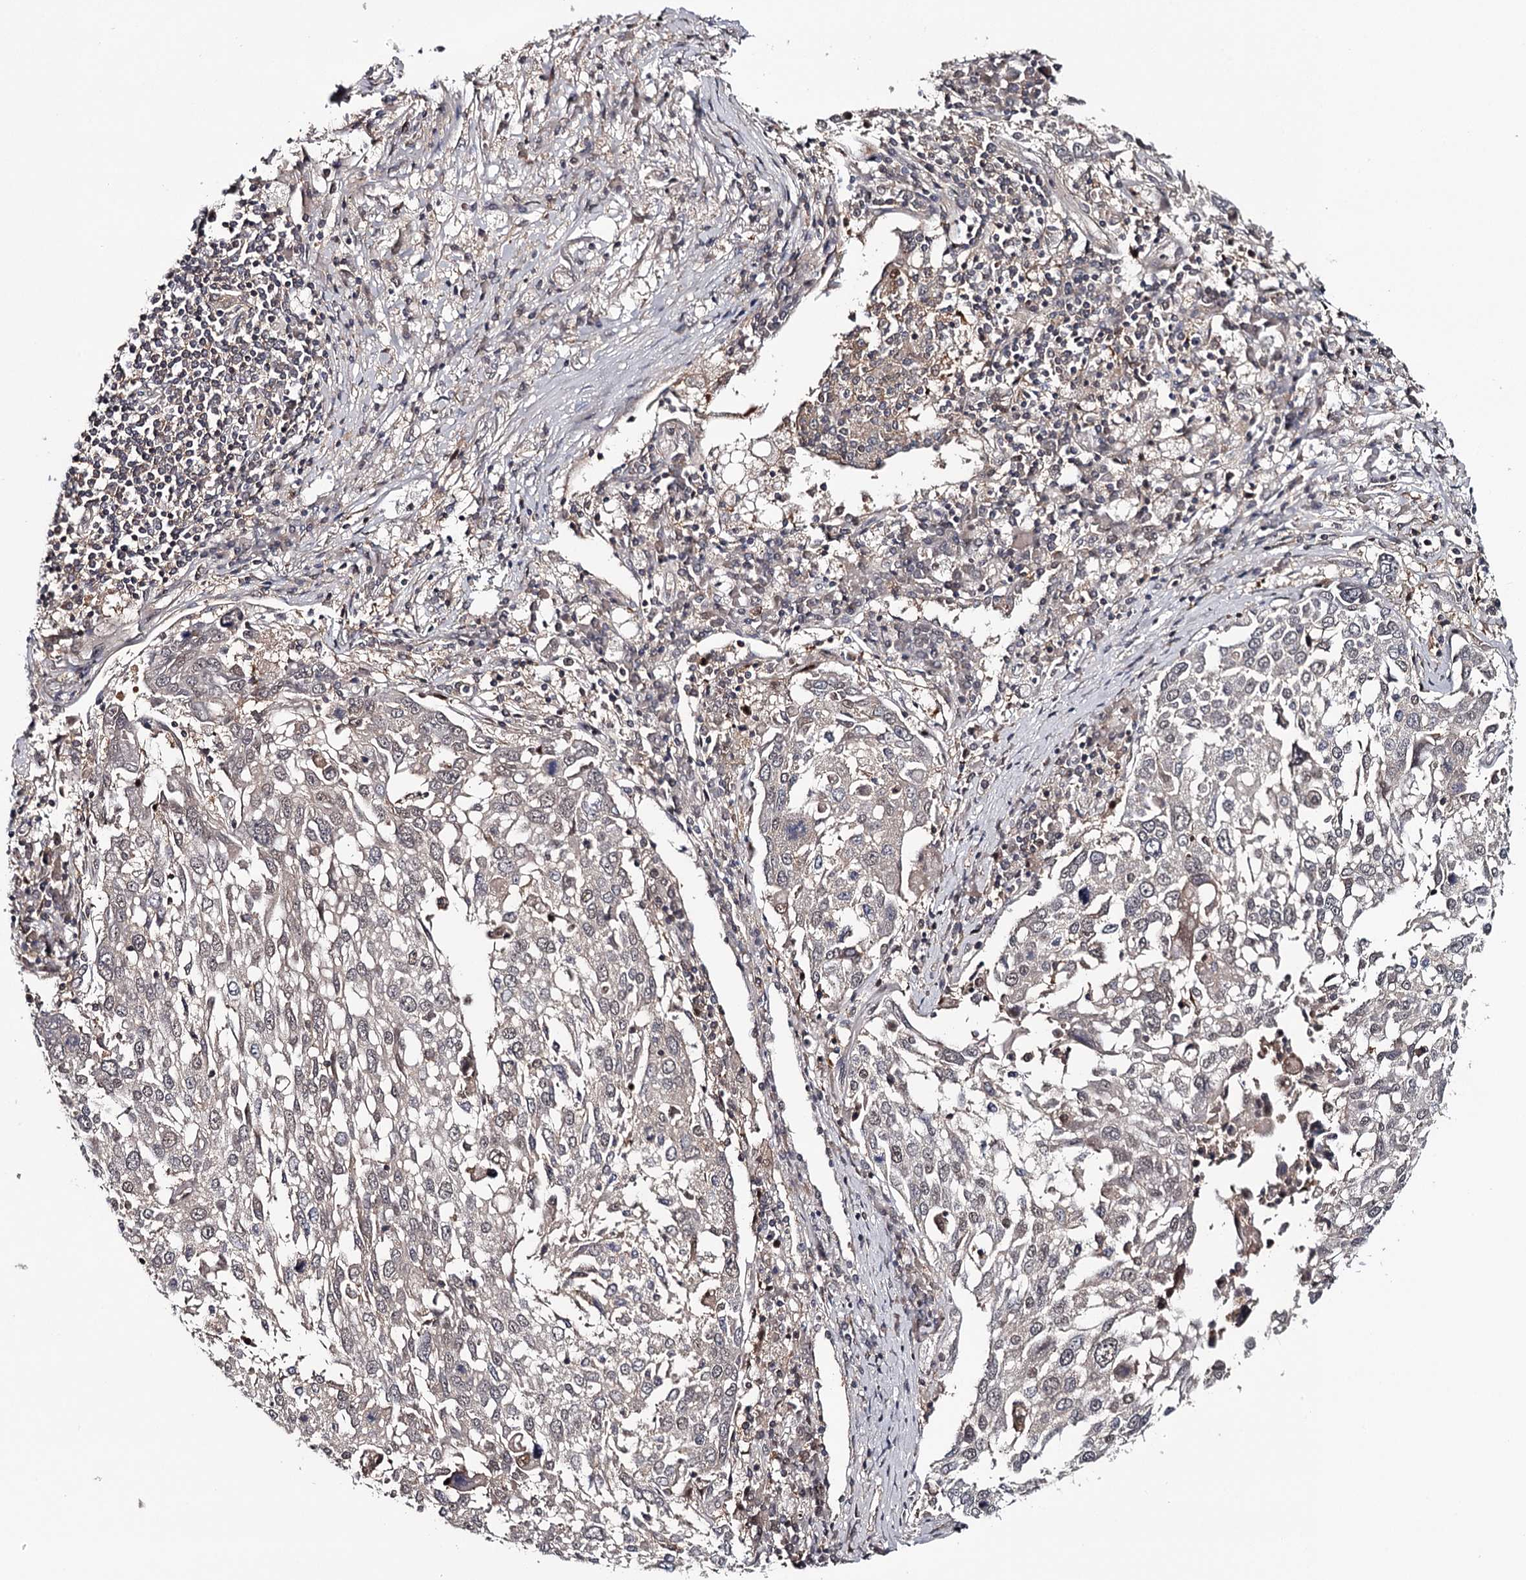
{"staining": {"intensity": "weak", "quantity": "25%-75%", "location": "cytoplasmic/membranous,nuclear"}, "tissue": "lung cancer", "cell_type": "Tumor cells", "image_type": "cancer", "snomed": [{"axis": "morphology", "description": "Squamous cell carcinoma, NOS"}, {"axis": "topography", "description": "Lung"}], "caption": "Immunohistochemistry histopathology image of human lung cancer stained for a protein (brown), which exhibits low levels of weak cytoplasmic/membranous and nuclear positivity in approximately 25%-75% of tumor cells.", "gene": "GTSF1", "patient": {"sex": "male", "age": 65}}